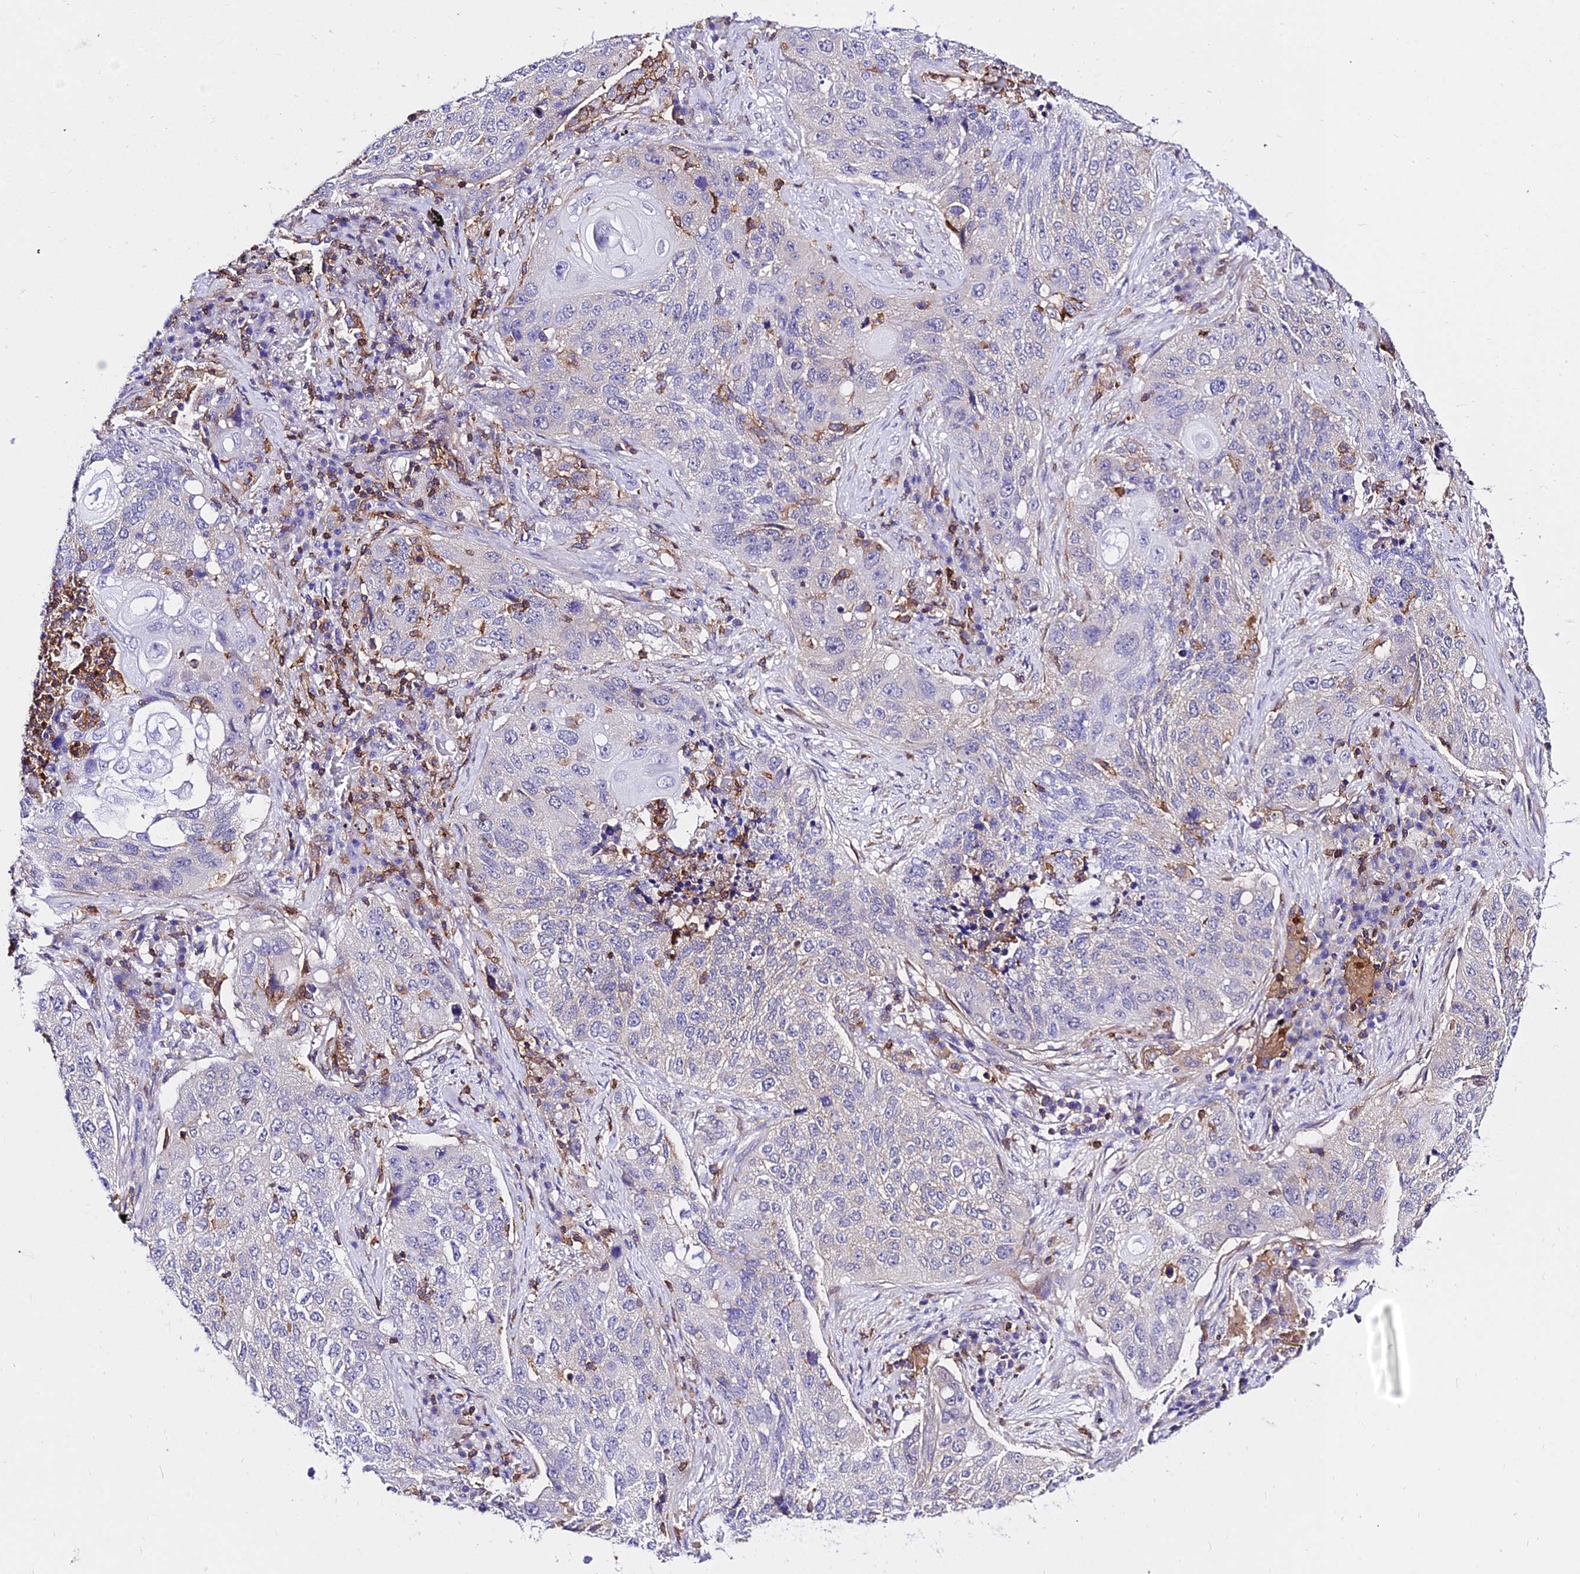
{"staining": {"intensity": "negative", "quantity": "none", "location": "none"}, "tissue": "lung cancer", "cell_type": "Tumor cells", "image_type": "cancer", "snomed": [{"axis": "morphology", "description": "Squamous cell carcinoma, NOS"}, {"axis": "topography", "description": "Lung"}], "caption": "This histopathology image is of lung squamous cell carcinoma stained with immunohistochemistry to label a protein in brown with the nuclei are counter-stained blue. There is no positivity in tumor cells.", "gene": "CSRP1", "patient": {"sex": "female", "age": 63}}